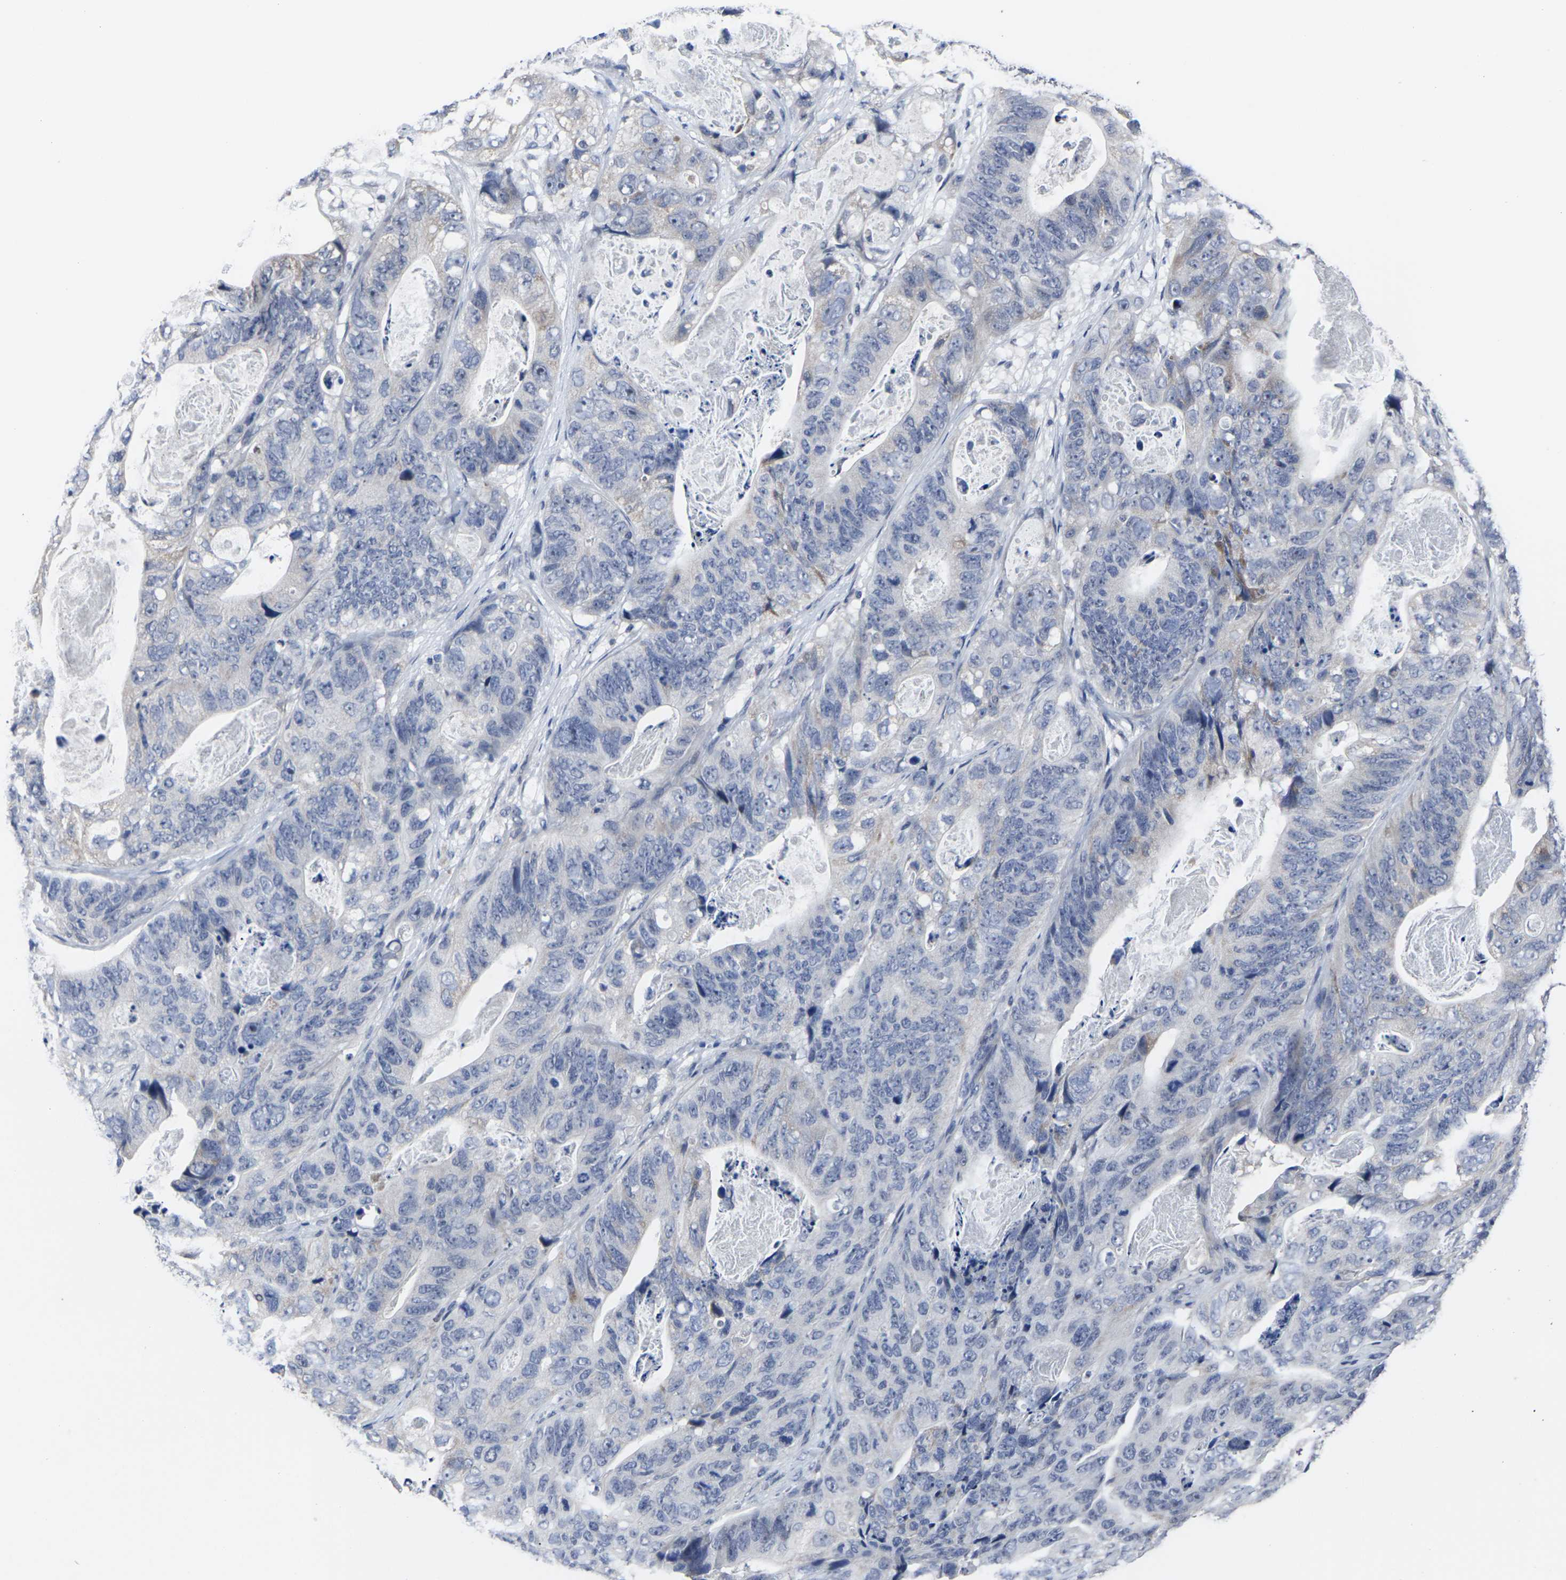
{"staining": {"intensity": "weak", "quantity": "<25%", "location": "cytoplasmic/membranous"}, "tissue": "stomach cancer", "cell_type": "Tumor cells", "image_type": "cancer", "snomed": [{"axis": "morphology", "description": "Adenocarcinoma, NOS"}, {"axis": "topography", "description": "Stomach"}], "caption": "Immunohistochemical staining of adenocarcinoma (stomach) demonstrates no significant staining in tumor cells.", "gene": "MSANTD4", "patient": {"sex": "female", "age": 89}}